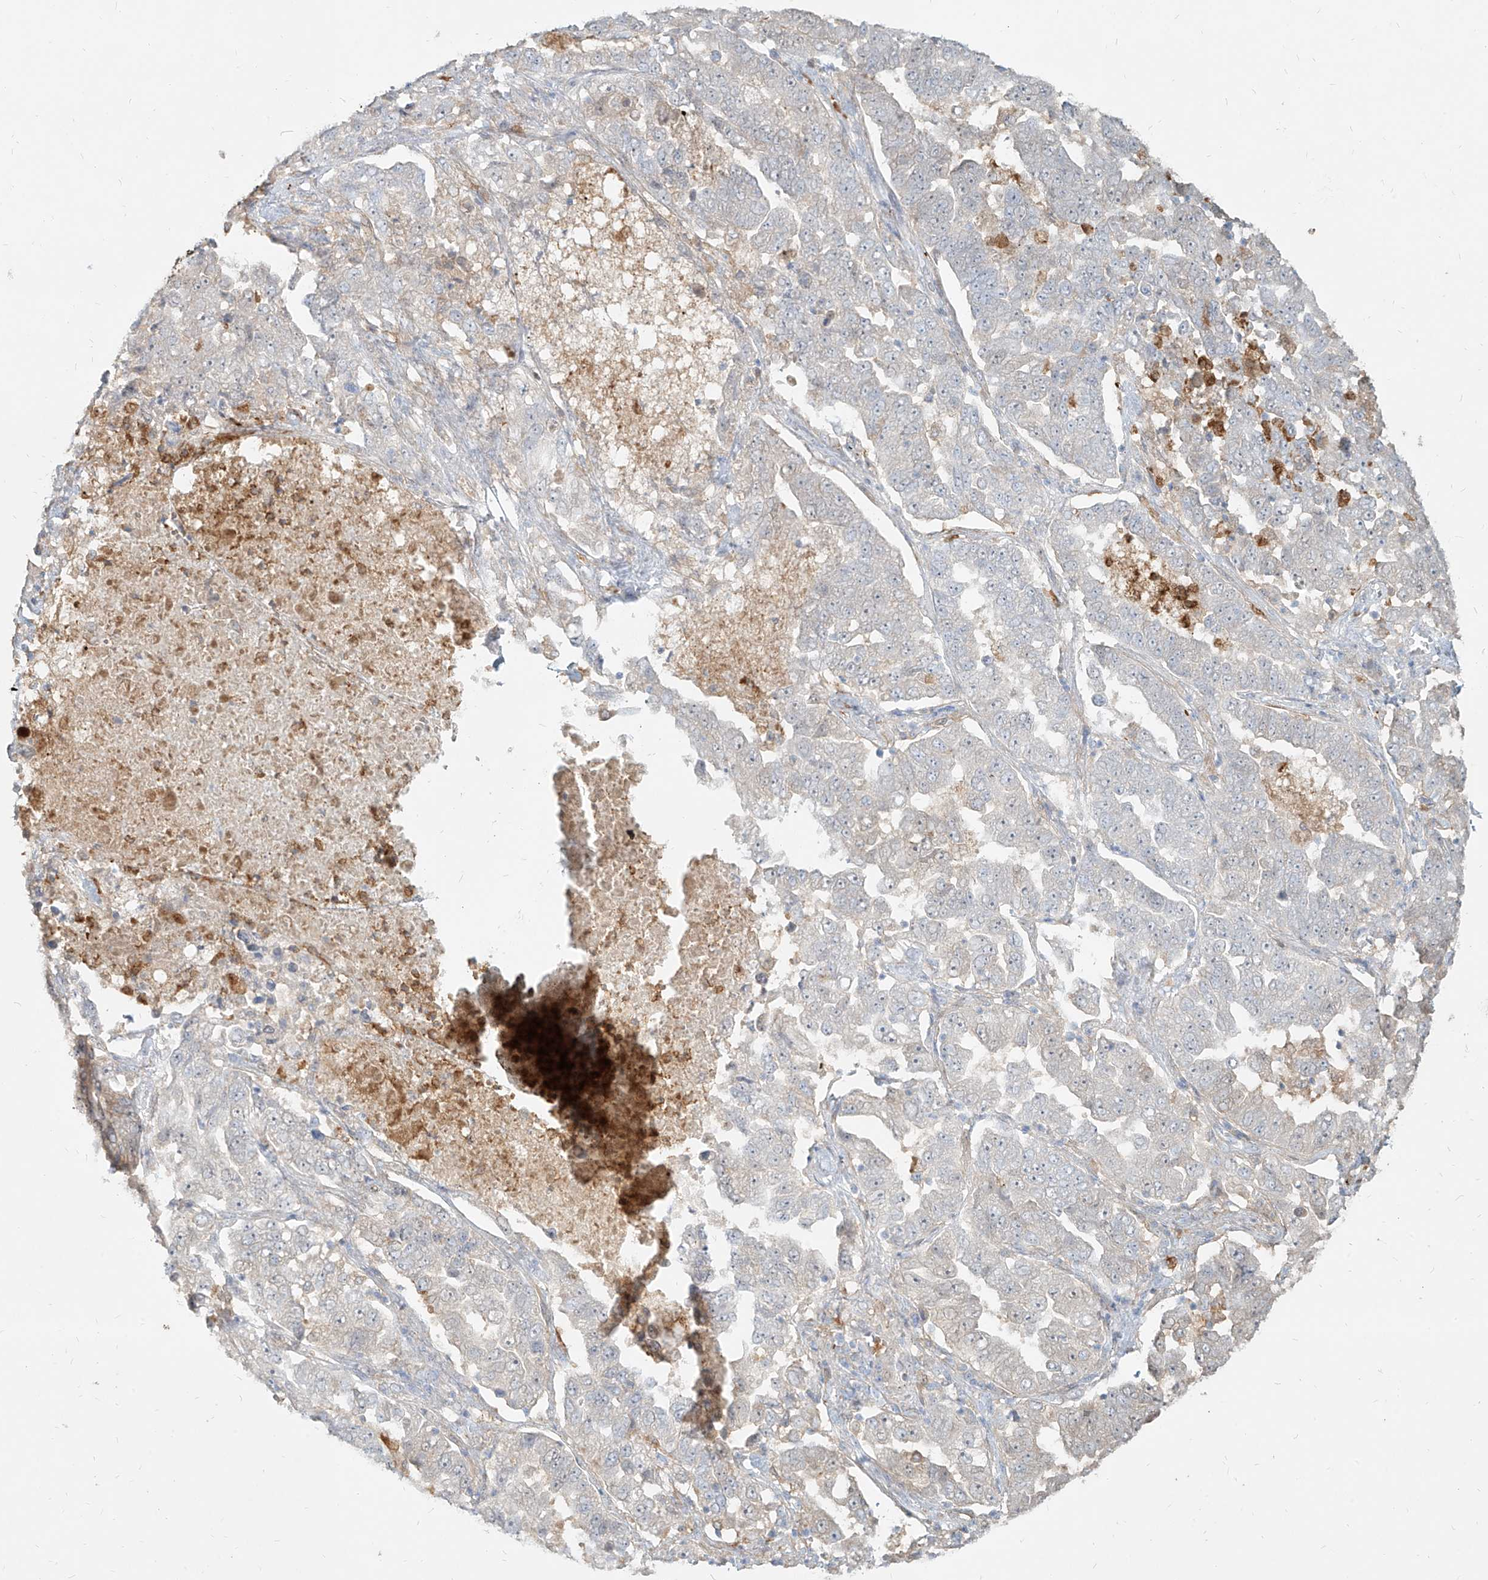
{"staining": {"intensity": "negative", "quantity": "none", "location": "none"}, "tissue": "lung cancer", "cell_type": "Tumor cells", "image_type": "cancer", "snomed": [{"axis": "morphology", "description": "Adenocarcinoma, NOS"}, {"axis": "topography", "description": "Lung"}], "caption": "Immunohistochemistry (IHC) image of neoplastic tissue: human lung cancer stained with DAB reveals no significant protein staining in tumor cells.", "gene": "PGD", "patient": {"sex": "female", "age": 51}}